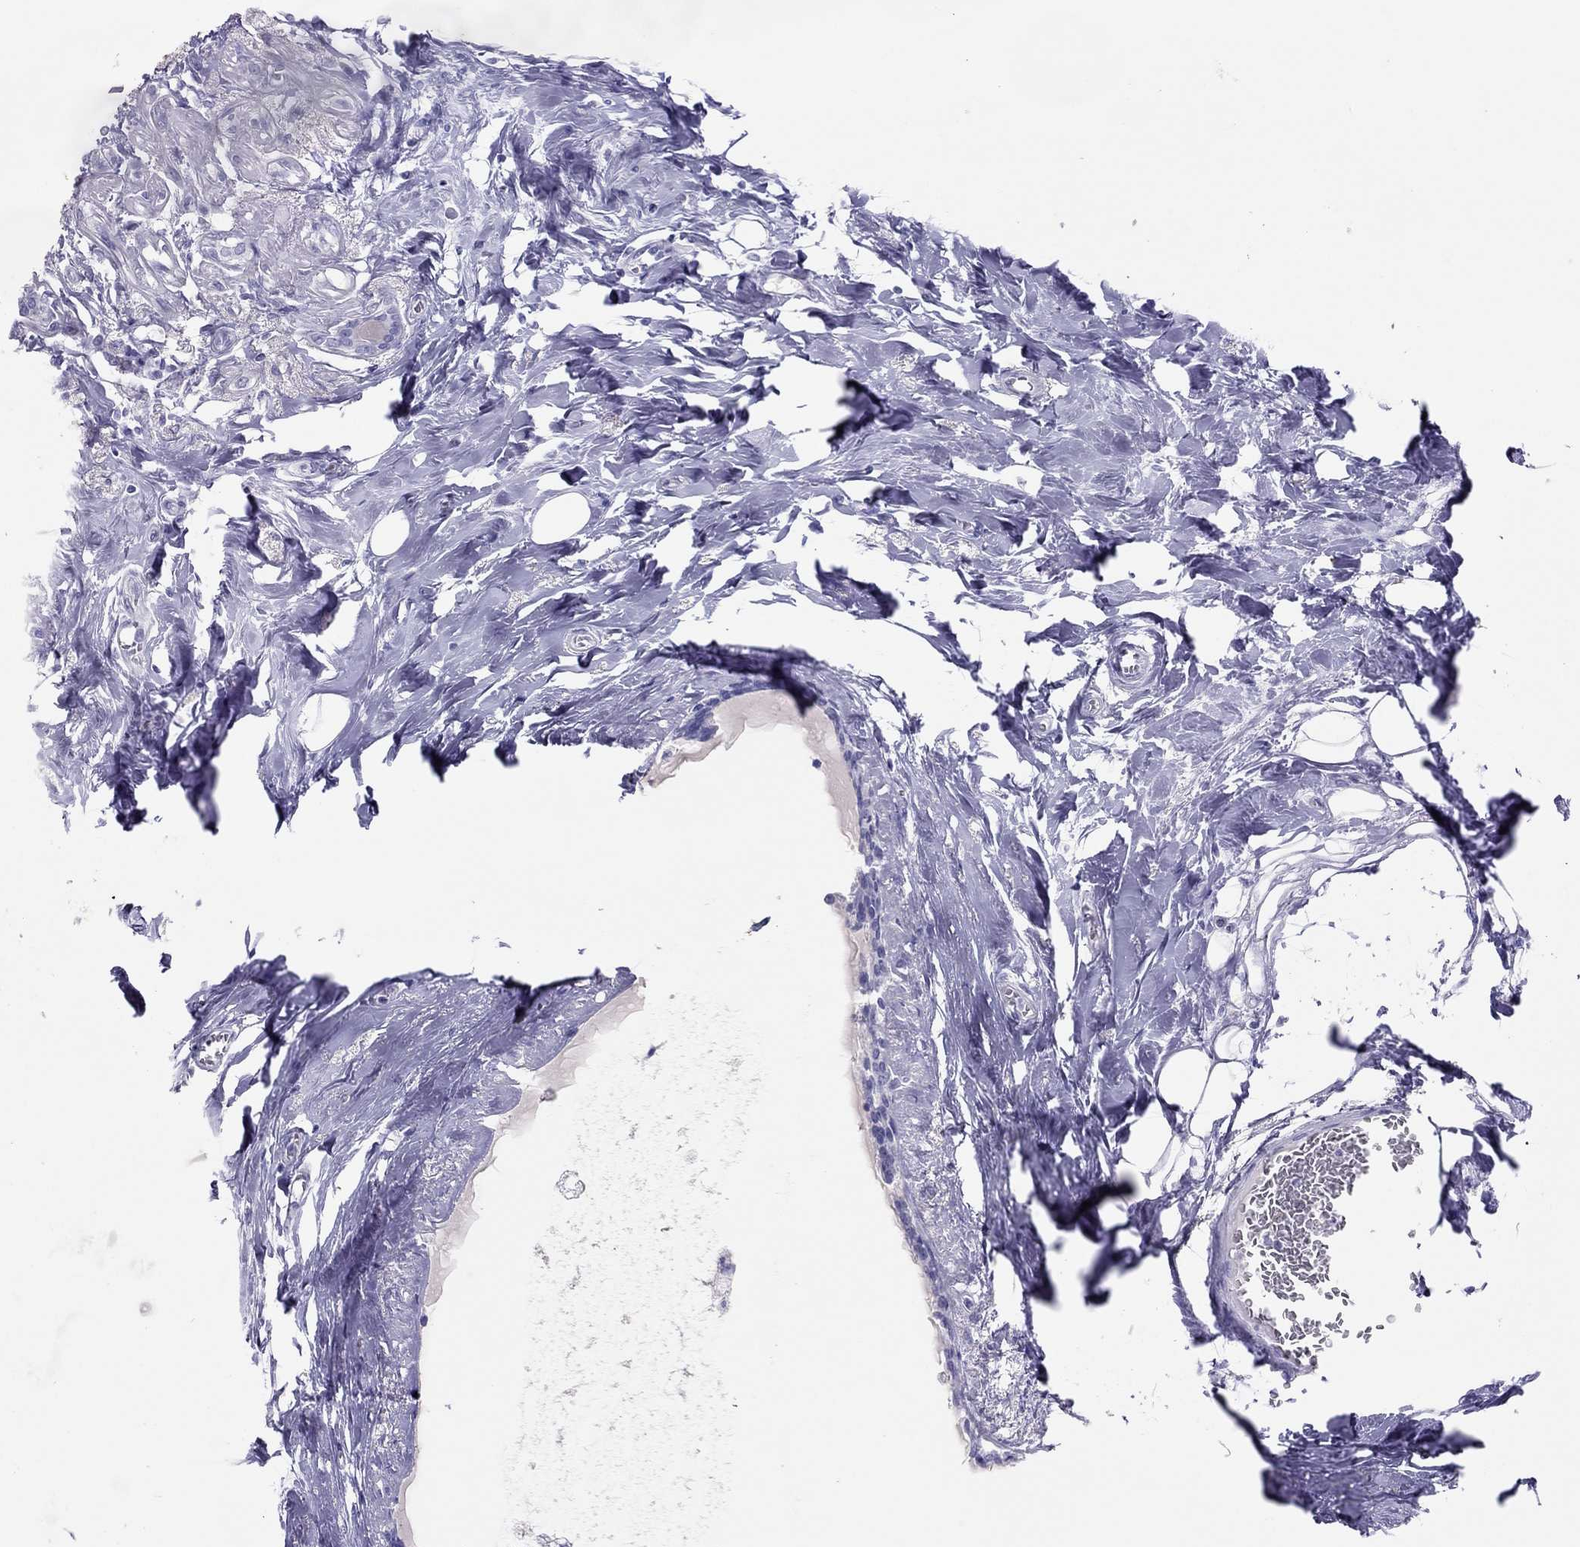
{"staining": {"intensity": "negative", "quantity": "none", "location": "none"}, "tissue": "breast cancer", "cell_type": "Tumor cells", "image_type": "cancer", "snomed": [{"axis": "morphology", "description": "Duct carcinoma"}, {"axis": "topography", "description": "Breast"}], "caption": "Immunohistochemistry (IHC) of human intraductal carcinoma (breast) reveals no expression in tumor cells. Nuclei are stained in blue.", "gene": "TSHB", "patient": {"sex": "female", "age": 83}}